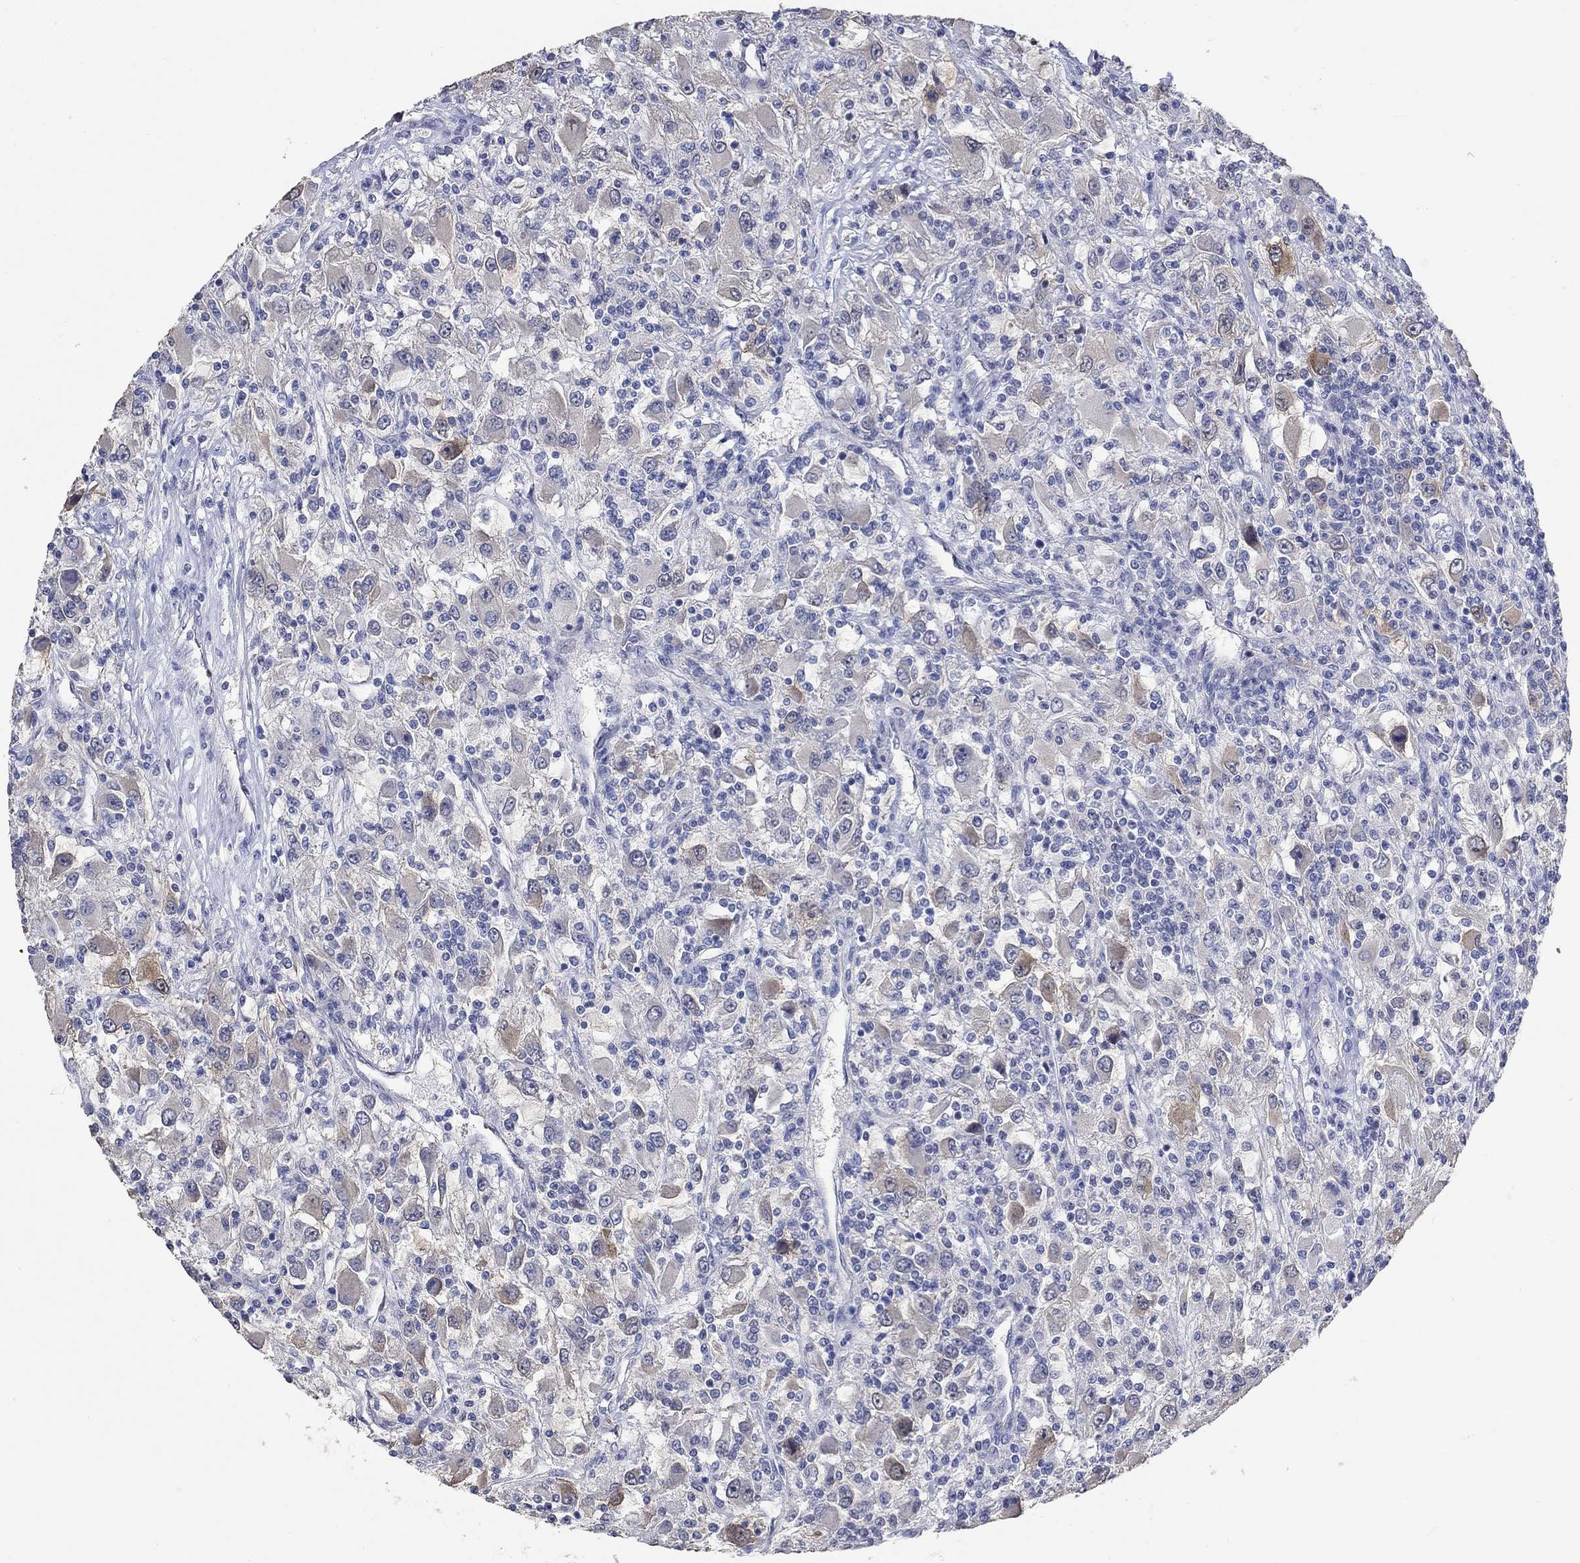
{"staining": {"intensity": "weak", "quantity": "<25%", "location": "cytoplasmic/membranous"}, "tissue": "renal cancer", "cell_type": "Tumor cells", "image_type": "cancer", "snomed": [{"axis": "morphology", "description": "Adenocarcinoma, NOS"}, {"axis": "topography", "description": "Kidney"}], "caption": "High magnification brightfield microscopy of renal adenocarcinoma stained with DAB (3,3'-diaminobenzidine) (brown) and counterstained with hematoxylin (blue): tumor cells show no significant expression. (DAB (3,3'-diaminobenzidine) immunohistochemistry (IHC) with hematoxylin counter stain).", "gene": "PNMA5", "patient": {"sex": "female", "age": 67}}